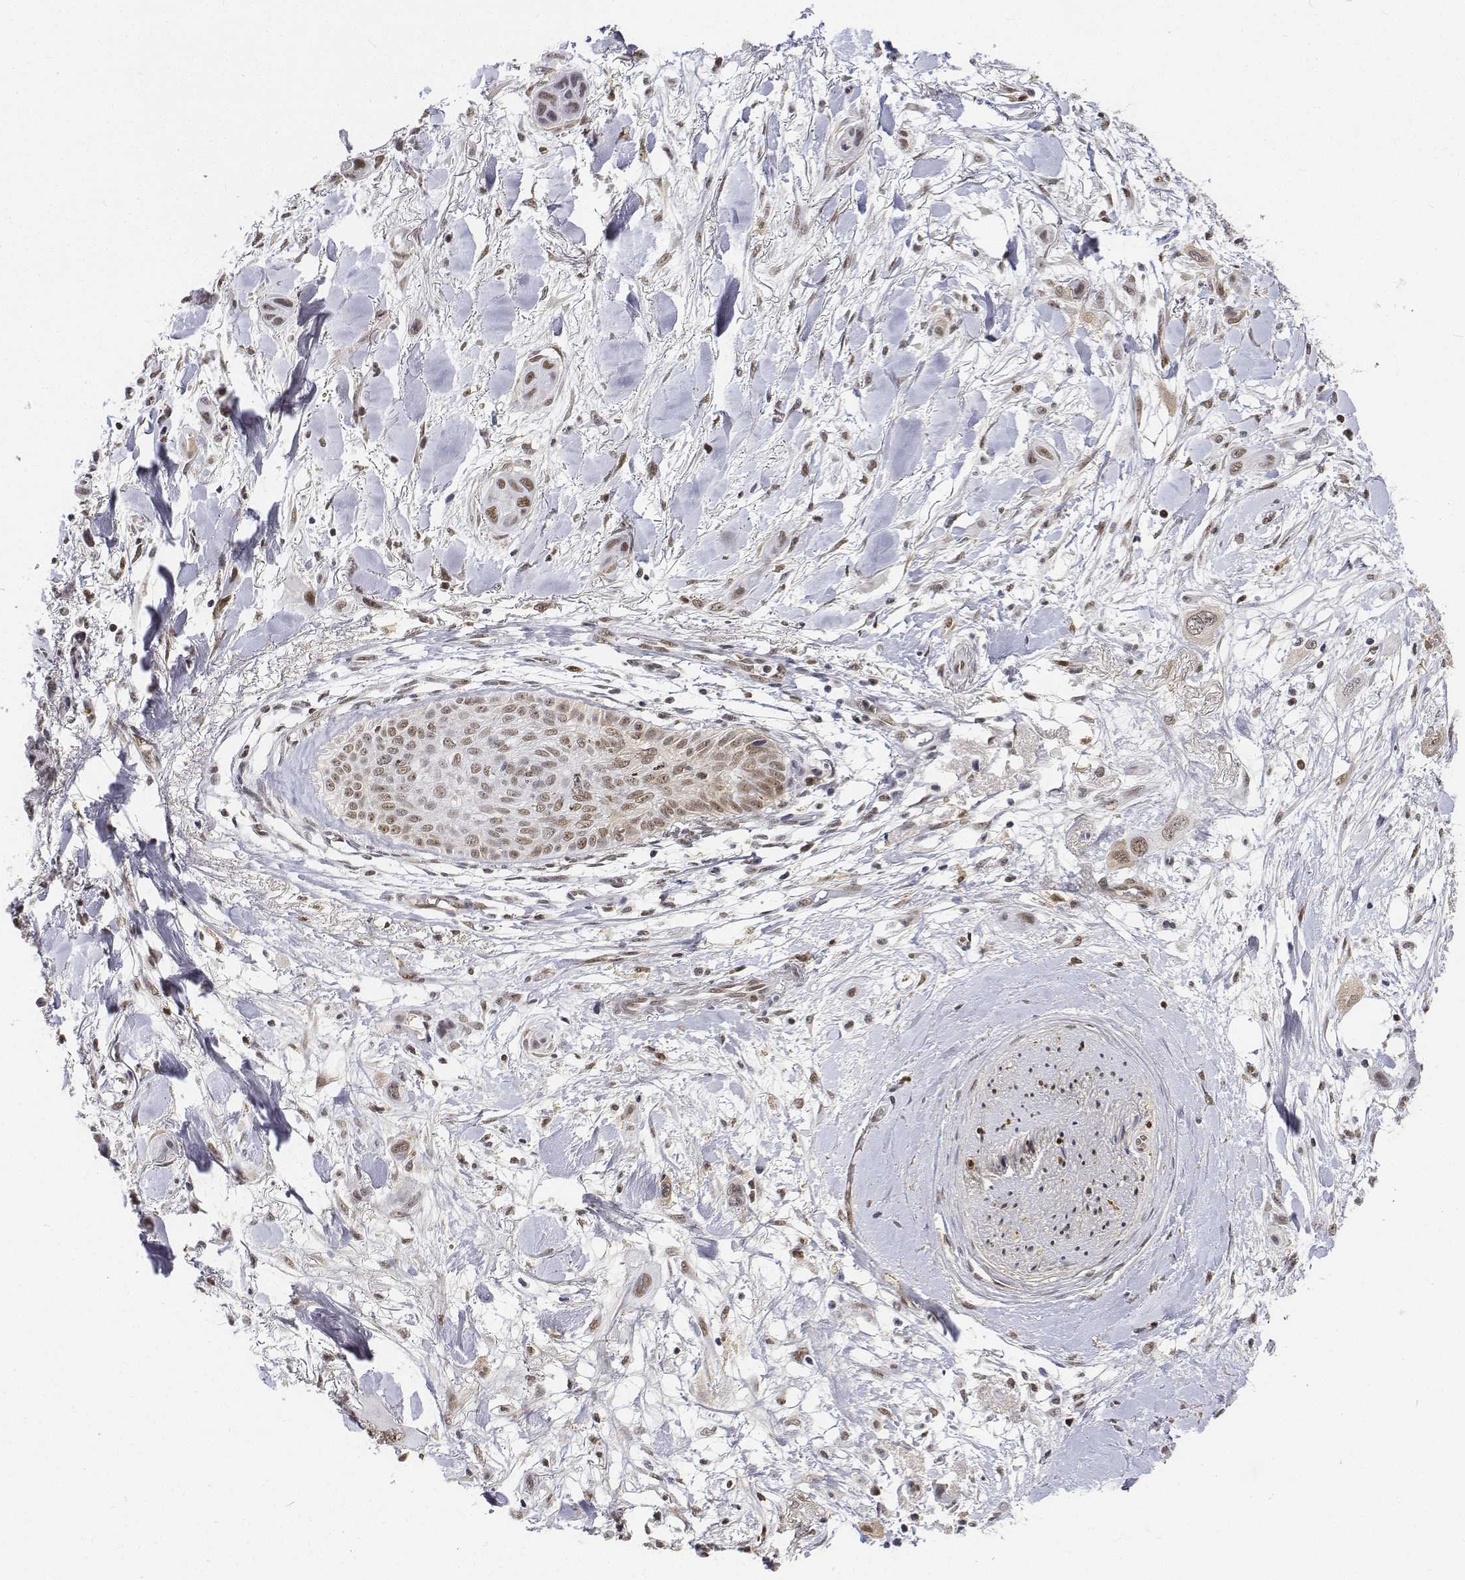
{"staining": {"intensity": "weak", "quantity": ">75%", "location": "nuclear"}, "tissue": "skin cancer", "cell_type": "Tumor cells", "image_type": "cancer", "snomed": [{"axis": "morphology", "description": "Squamous cell carcinoma, NOS"}, {"axis": "topography", "description": "Skin"}], "caption": "The photomicrograph exhibits immunohistochemical staining of skin cancer (squamous cell carcinoma). There is weak nuclear staining is present in about >75% of tumor cells.", "gene": "ATRX", "patient": {"sex": "male", "age": 79}}